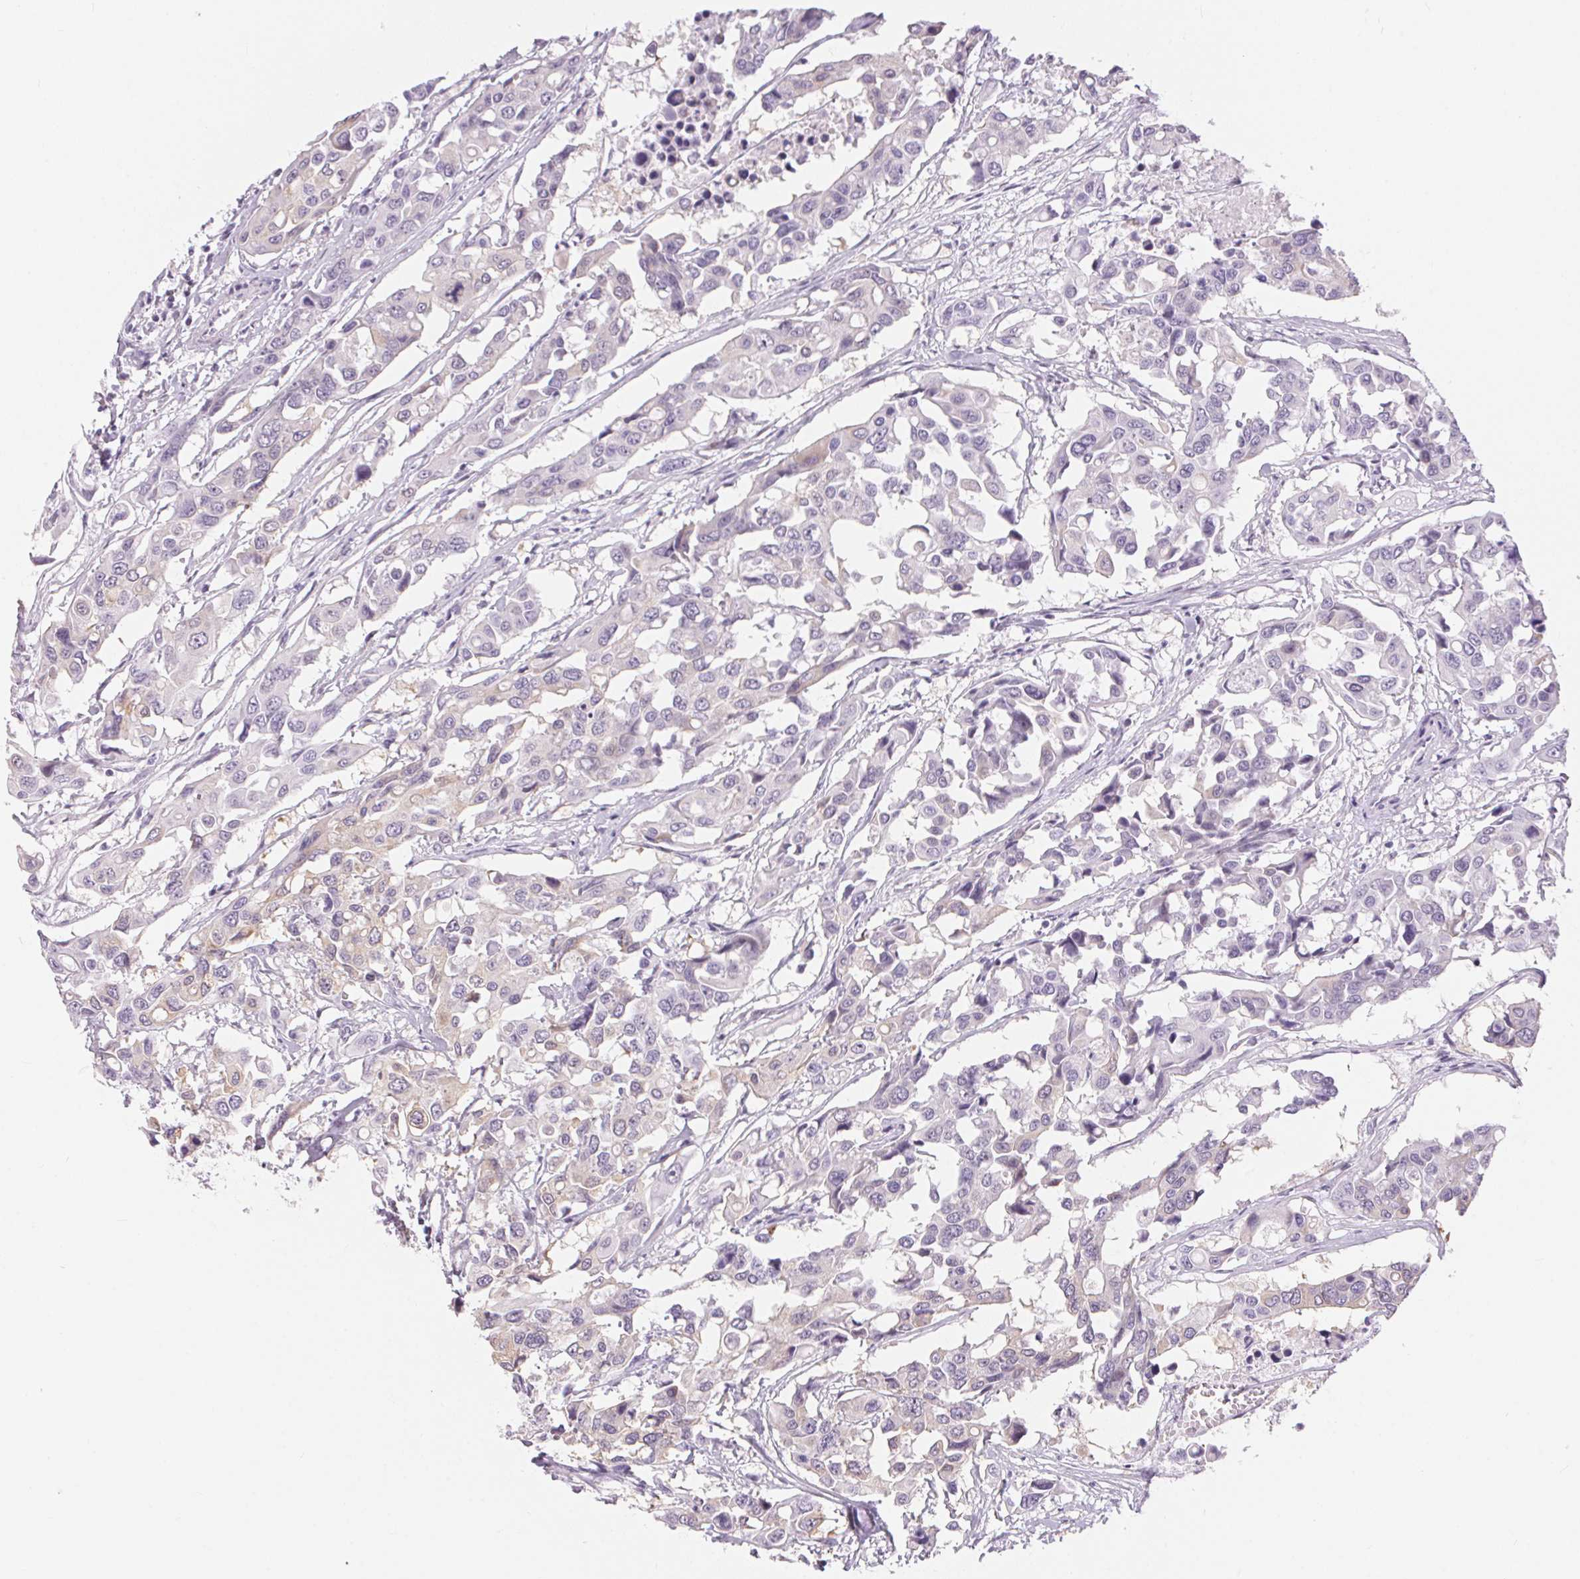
{"staining": {"intensity": "negative", "quantity": "none", "location": "none"}, "tissue": "colorectal cancer", "cell_type": "Tumor cells", "image_type": "cancer", "snomed": [{"axis": "morphology", "description": "Adenocarcinoma, NOS"}, {"axis": "topography", "description": "Colon"}], "caption": "DAB immunohistochemical staining of human colorectal adenocarcinoma displays no significant positivity in tumor cells.", "gene": "CADPS", "patient": {"sex": "male", "age": 77}}